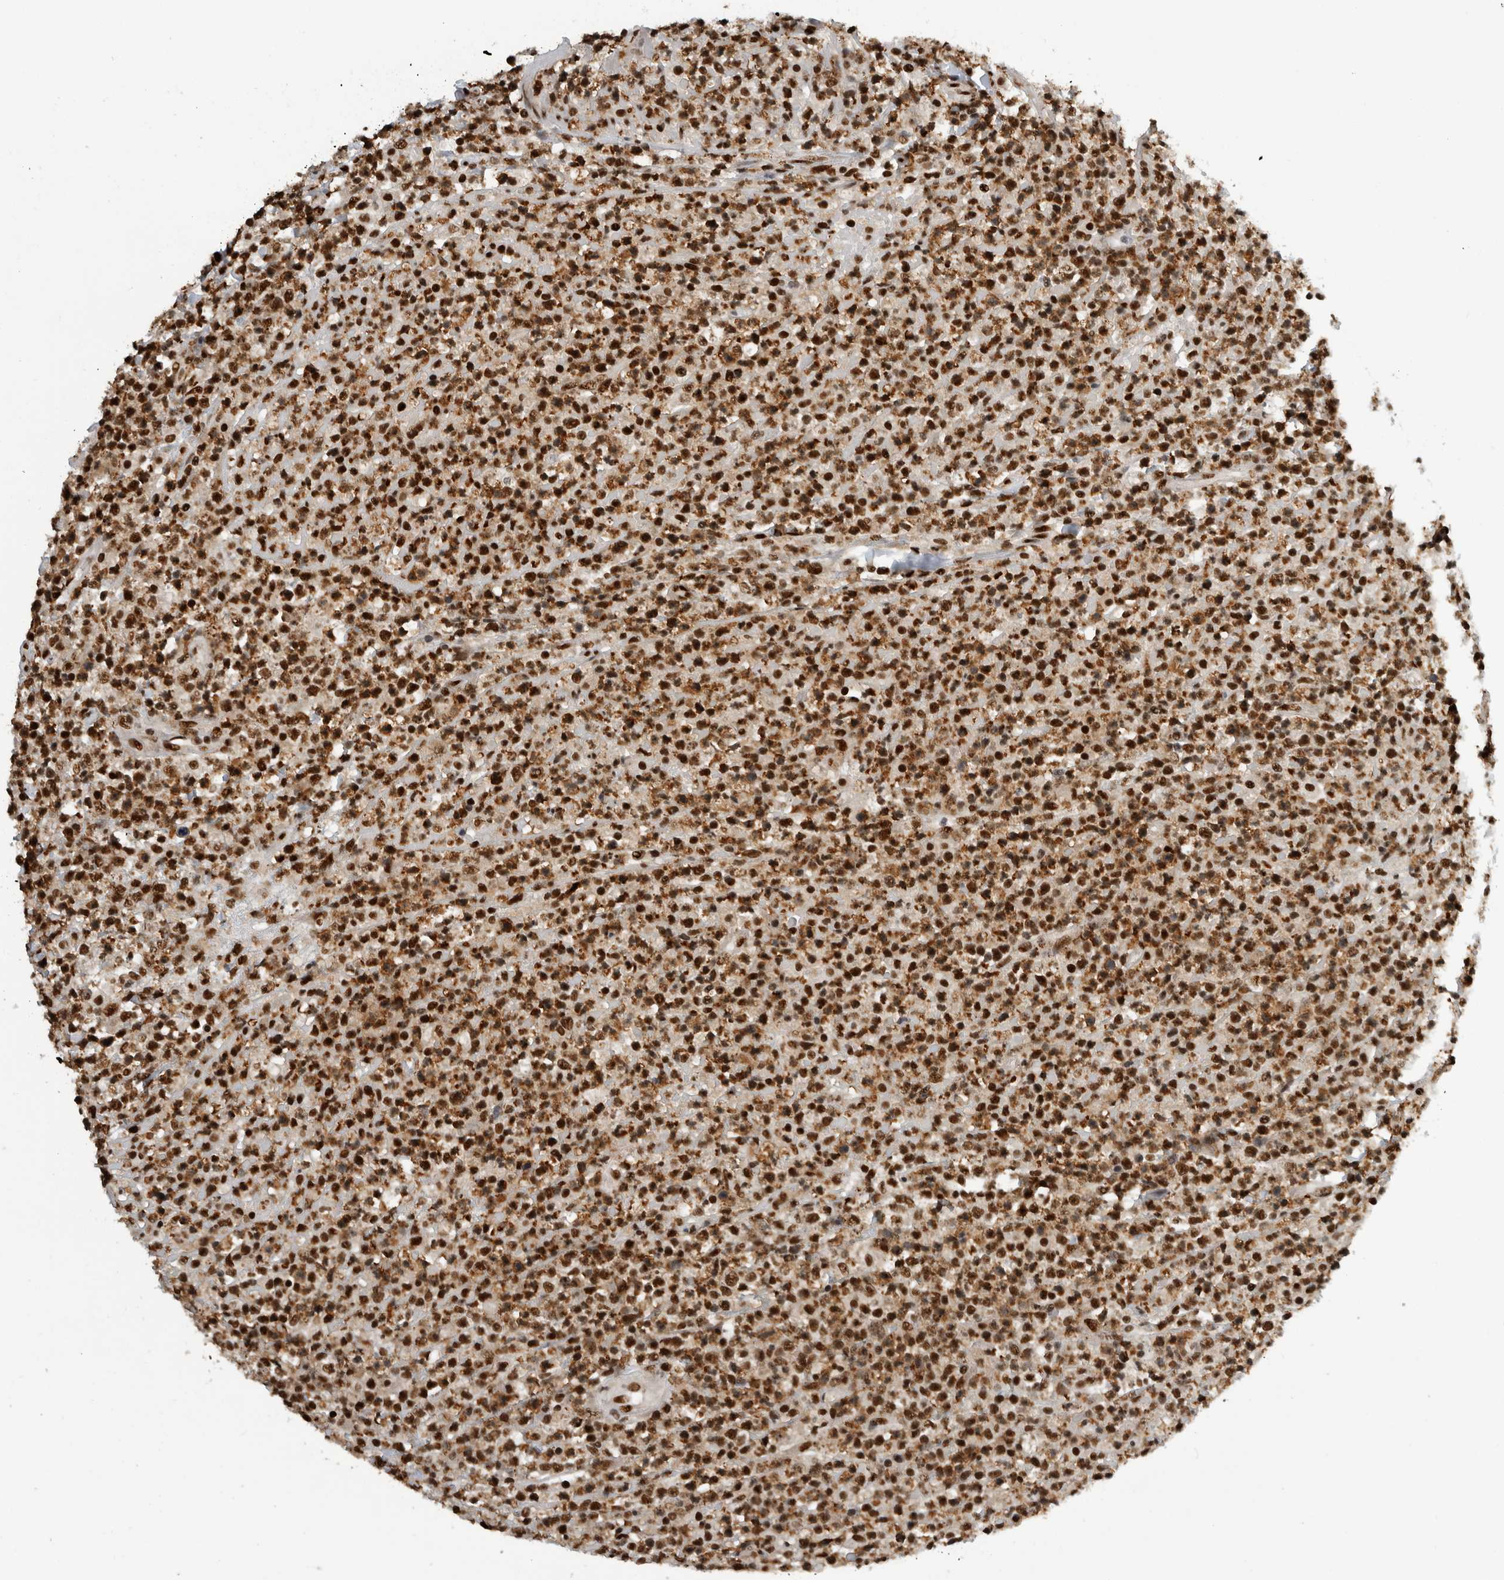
{"staining": {"intensity": "strong", "quantity": ">75%", "location": "nuclear"}, "tissue": "lymphoma", "cell_type": "Tumor cells", "image_type": "cancer", "snomed": [{"axis": "morphology", "description": "Malignant lymphoma, non-Hodgkin's type, High grade"}, {"axis": "topography", "description": "Colon"}], "caption": "Lymphoma stained for a protein (brown) reveals strong nuclear positive positivity in about >75% of tumor cells.", "gene": "ZSCAN2", "patient": {"sex": "female", "age": 53}}